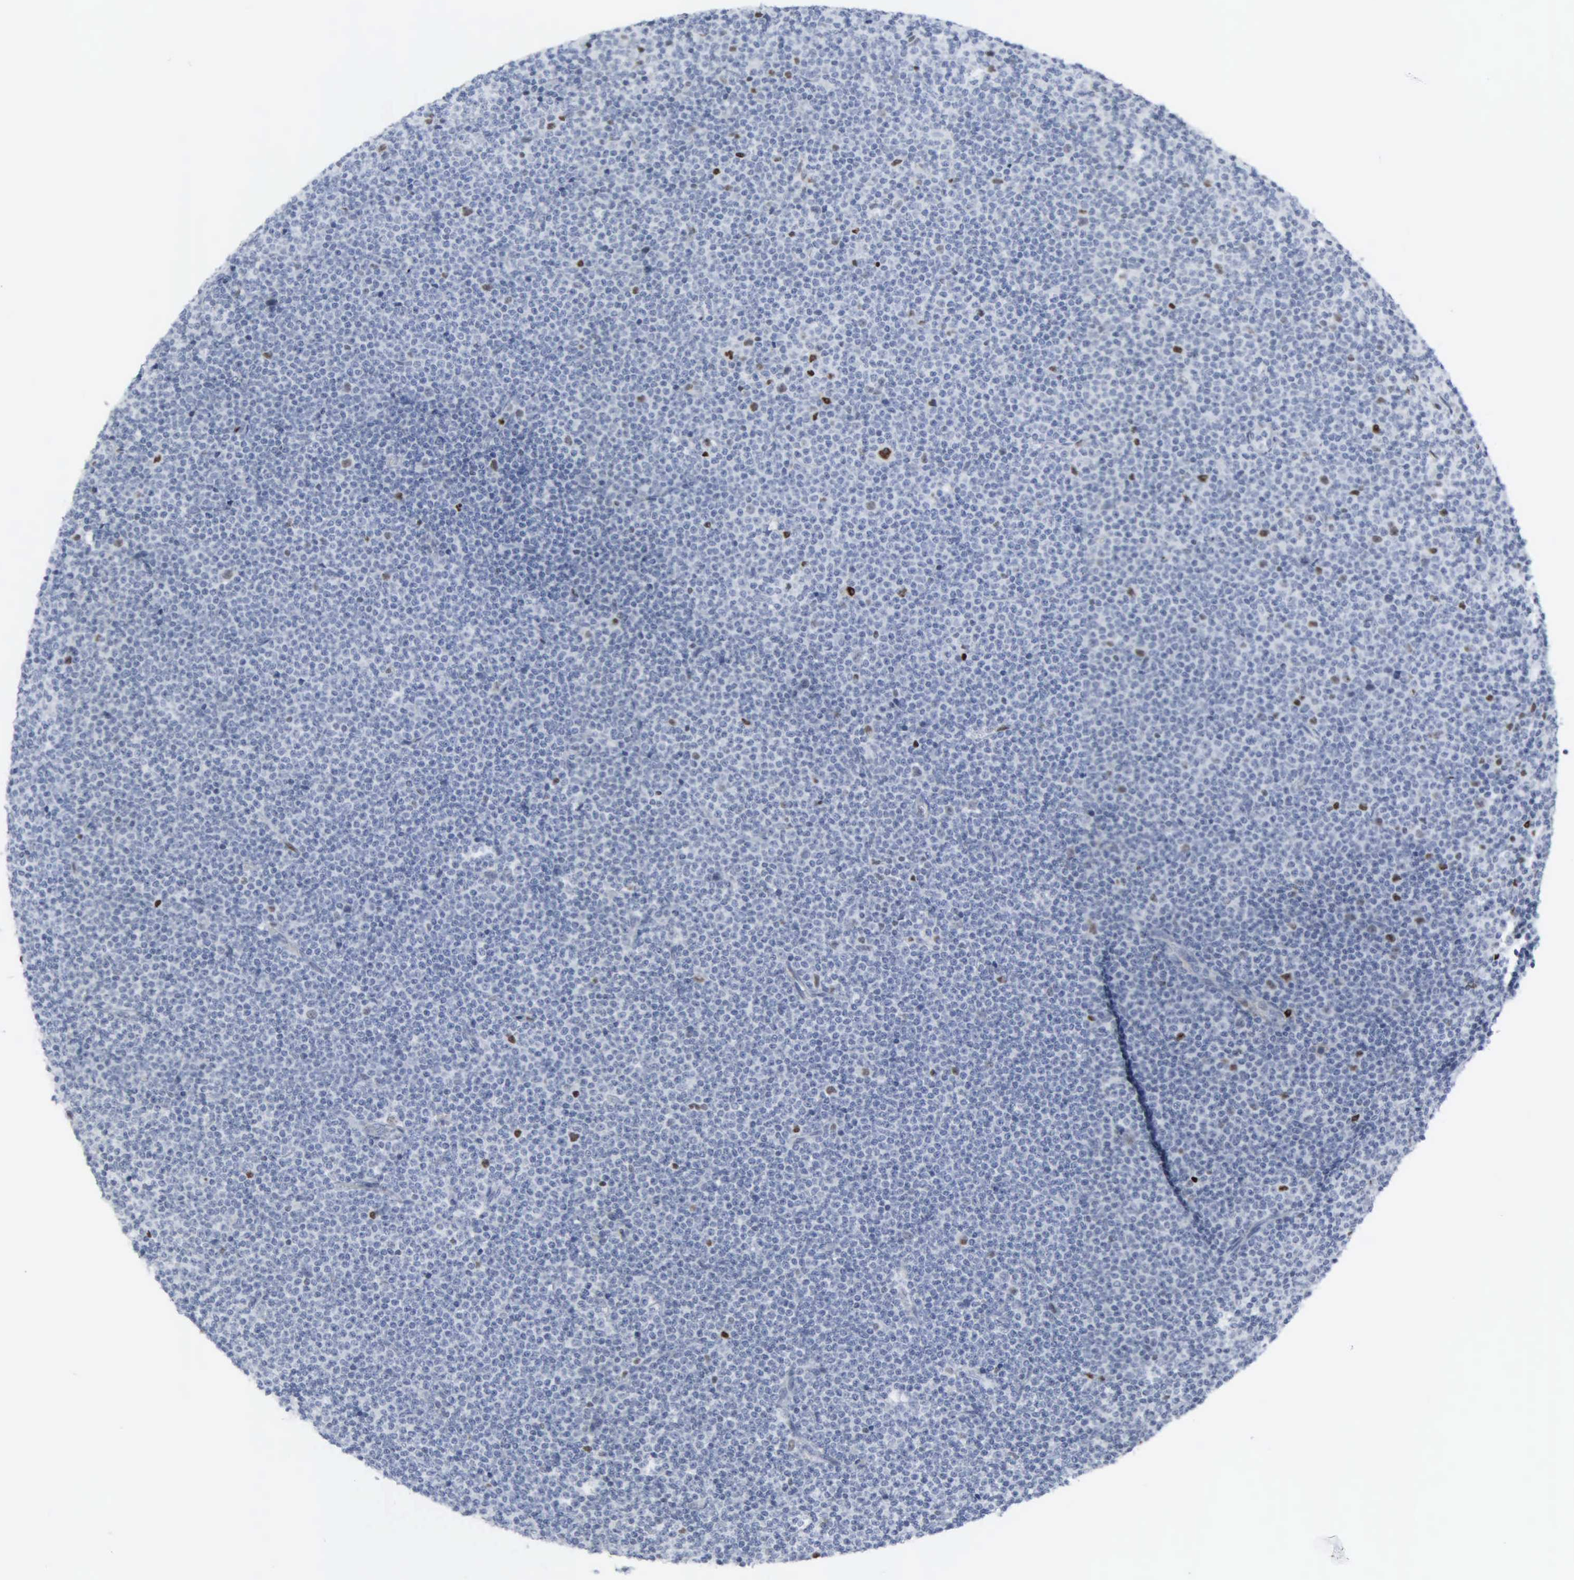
{"staining": {"intensity": "negative", "quantity": "none", "location": "none"}, "tissue": "lymphoma", "cell_type": "Tumor cells", "image_type": "cancer", "snomed": [{"axis": "morphology", "description": "Malignant lymphoma, non-Hodgkin's type, Low grade"}, {"axis": "topography", "description": "Lymph node"}], "caption": "A photomicrograph of lymphoma stained for a protein exhibits no brown staining in tumor cells. The staining was performed using DAB (3,3'-diaminobenzidine) to visualize the protein expression in brown, while the nuclei were stained in blue with hematoxylin (Magnification: 20x).", "gene": "CCND3", "patient": {"sex": "female", "age": 69}}